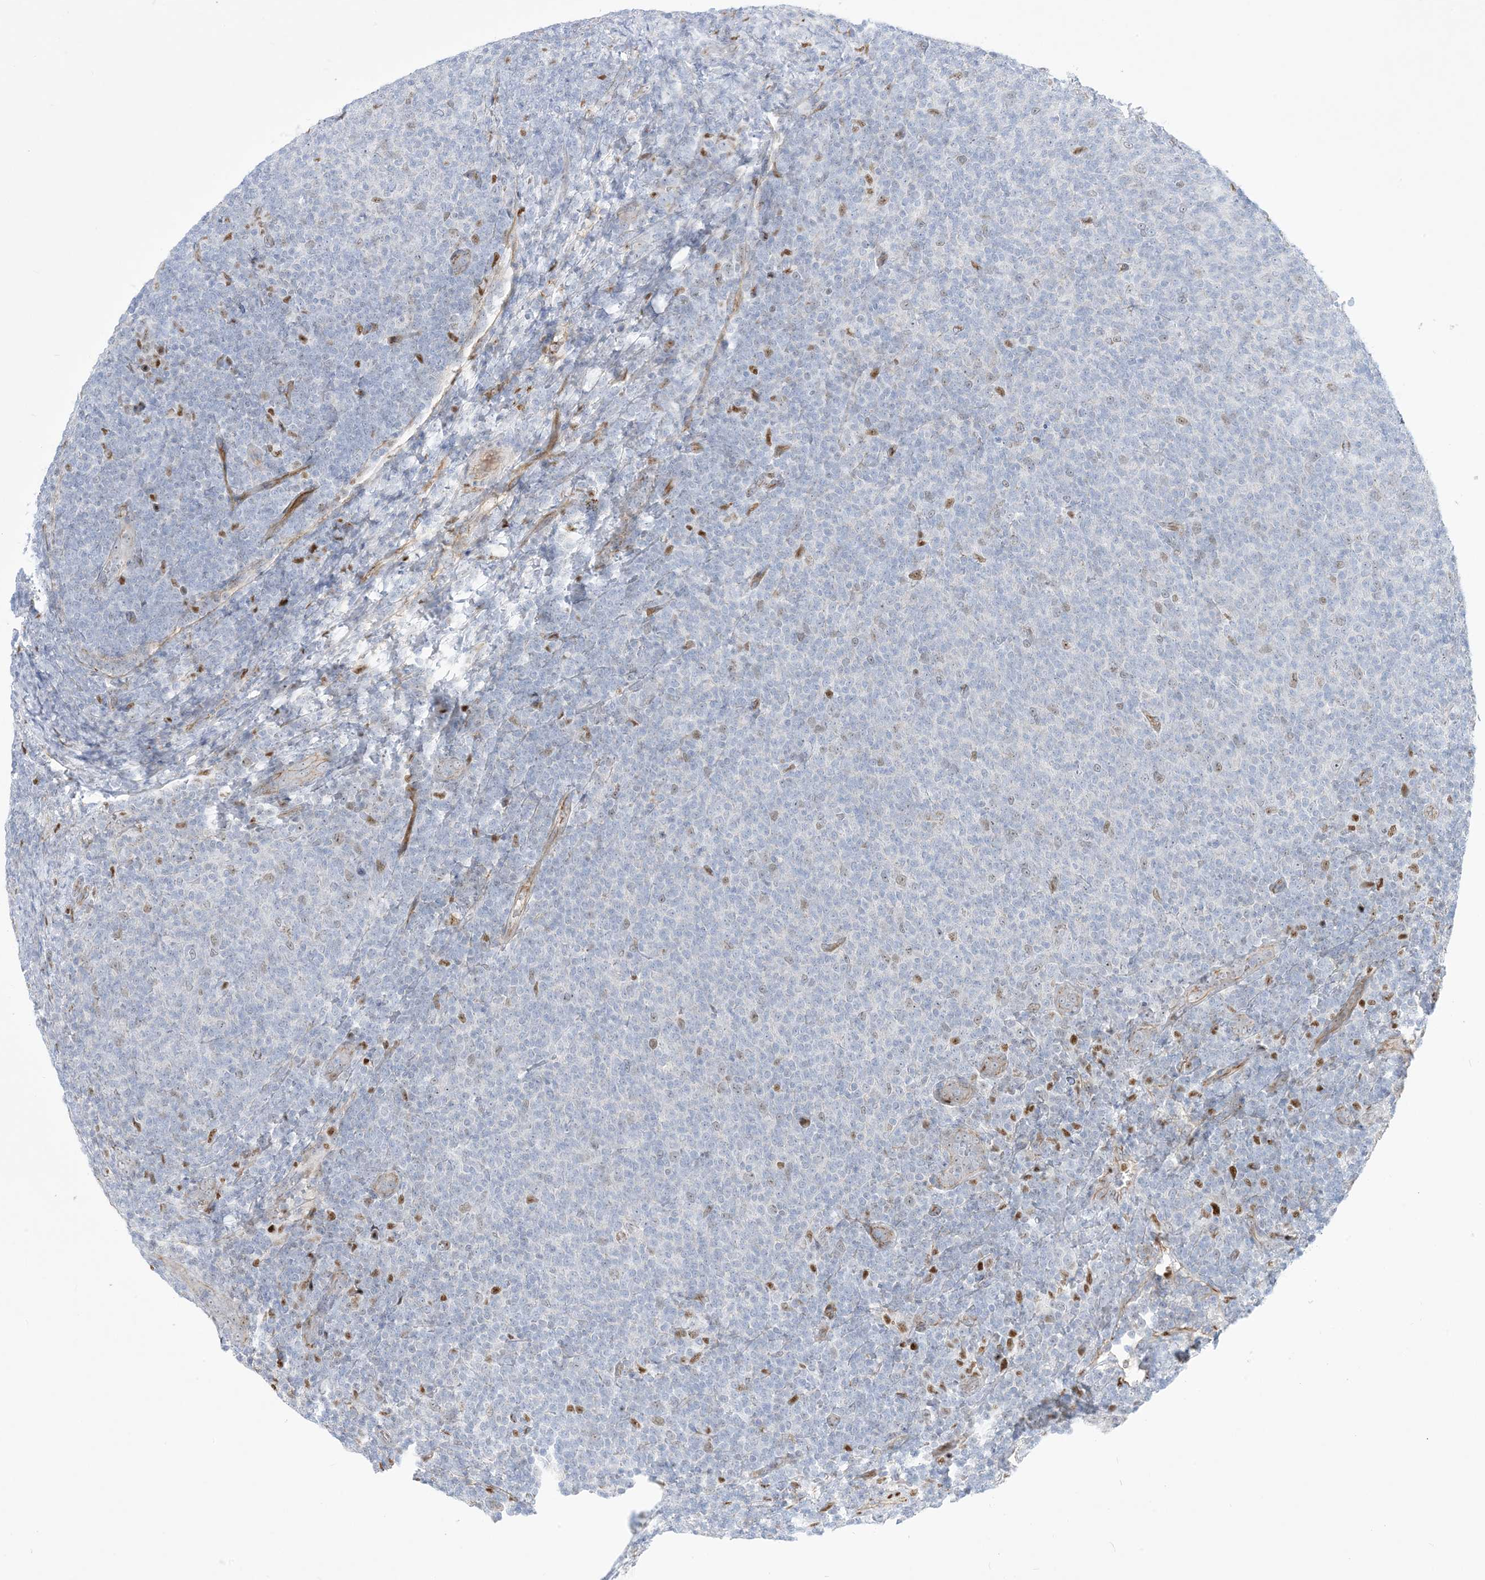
{"staining": {"intensity": "moderate", "quantity": "<25%", "location": "nuclear"}, "tissue": "lymphoma", "cell_type": "Tumor cells", "image_type": "cancer", "snomed": [{"axis": "morphology", "description": "Malignant lymphoma, non-Hodgkin's type, Low grade"}, {"axis": "topography", "description": "Lymph node"}], "caption": "IHC photomicrograph of human malignant lymphoma, non-Hodgkin's type (low-grade) stained for a protein (brown), which demonstrates low levels of moderate nuclear expression in approximately <25% of tumor cells.", "gene": "MARS2", "patient": {"sex": "male", "age": 66}}